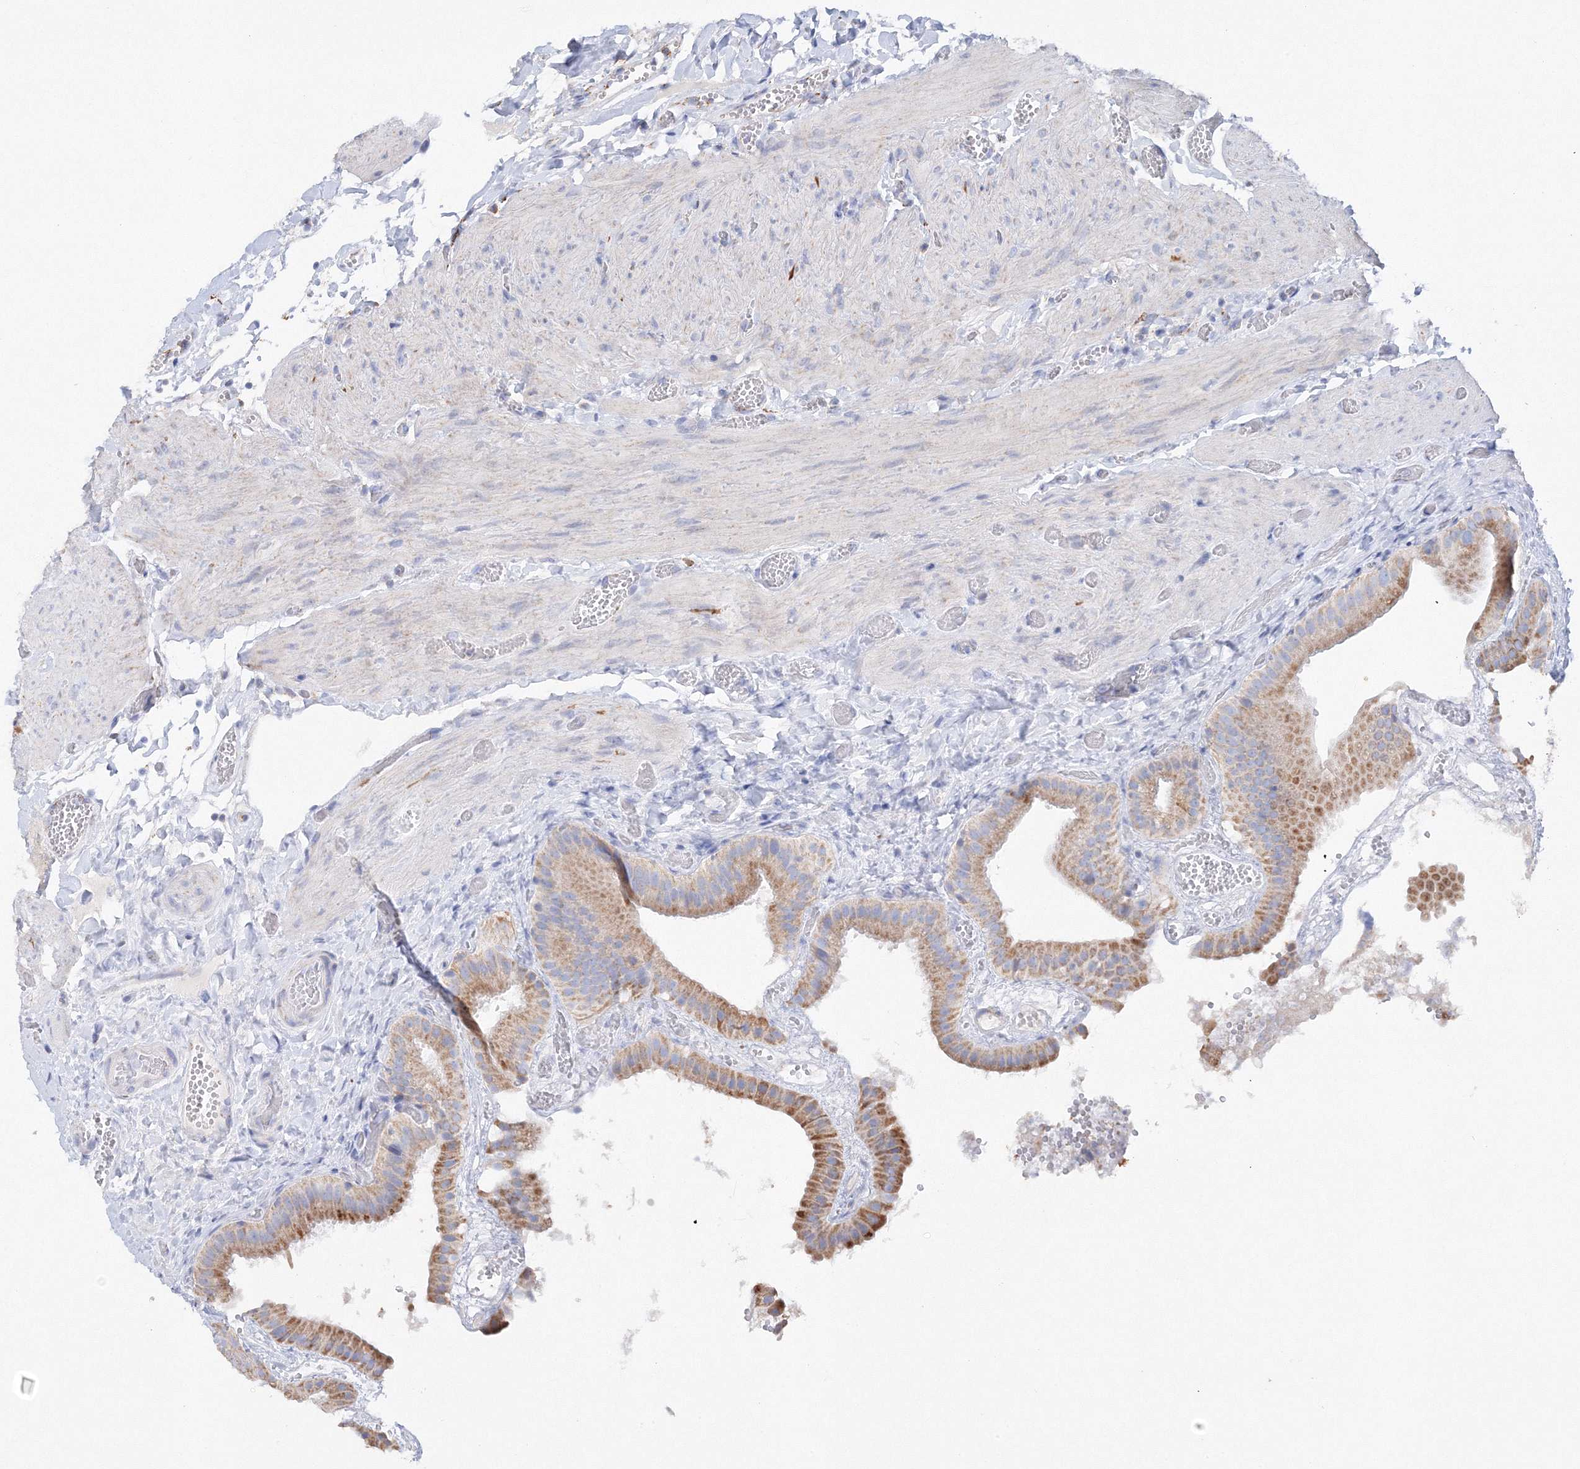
{"staining": {"intensity": "moderate", "quantity": ">75%", "location": "cytoplasmic/membranous"}, "tissue": "gallbladder", "cell_type": "Glandular cells", "image_type": "normal", "snomed": [{"axis": "morphology", "description": "Normal tissue, NOS"}, {"axis": "topography", "description": "Gallbladder"}], "caption": "This photomicrograph shows unremarkable gallbladder stained with immunohistochemistry (IHC) to label a protein in brown. The cytoplasmic/membranous of glandular cells show moderate positivity for the protein. Nuclei are counter-stained blue.", "gene": "MERTK", "patient": {"sex": "female", "age": 64}}